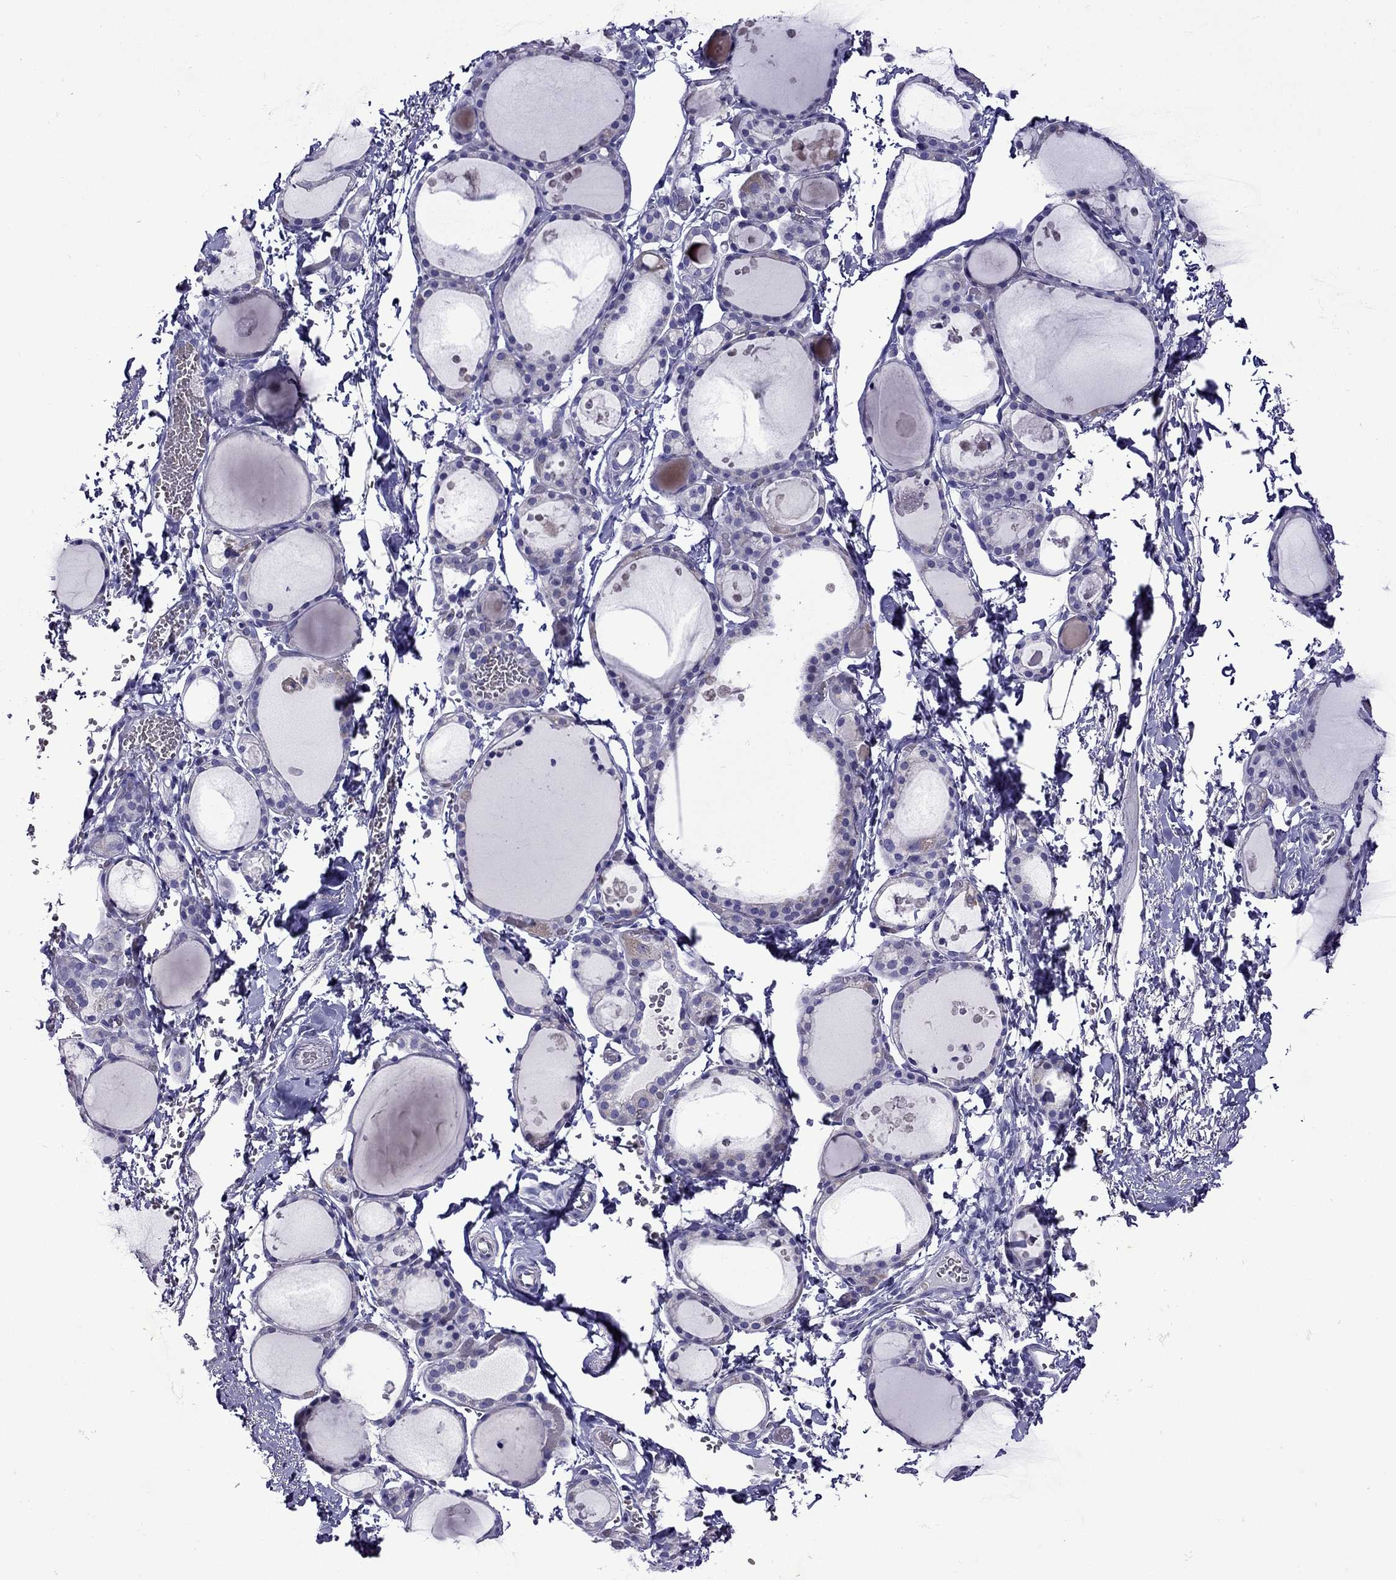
{"staining": {"intensity": "negative", "quantity": "none", "location": "none"}, "tissue": "thyroid gland", "cell_type": "Glandular cells", "image_type": "normal", "snomed": [{"axis": "morphology", "description": "Normal tissue, NOS"}, {"axis": "topography", "description": "Thyroid gland"}], "caption": "A high-resolution micrograph shows IHC staining of benign thyroid gland, which shows no significant staining in glandular cells.", "gene": "TDRD1", "patient": {"sex": "male", "age": 68}}